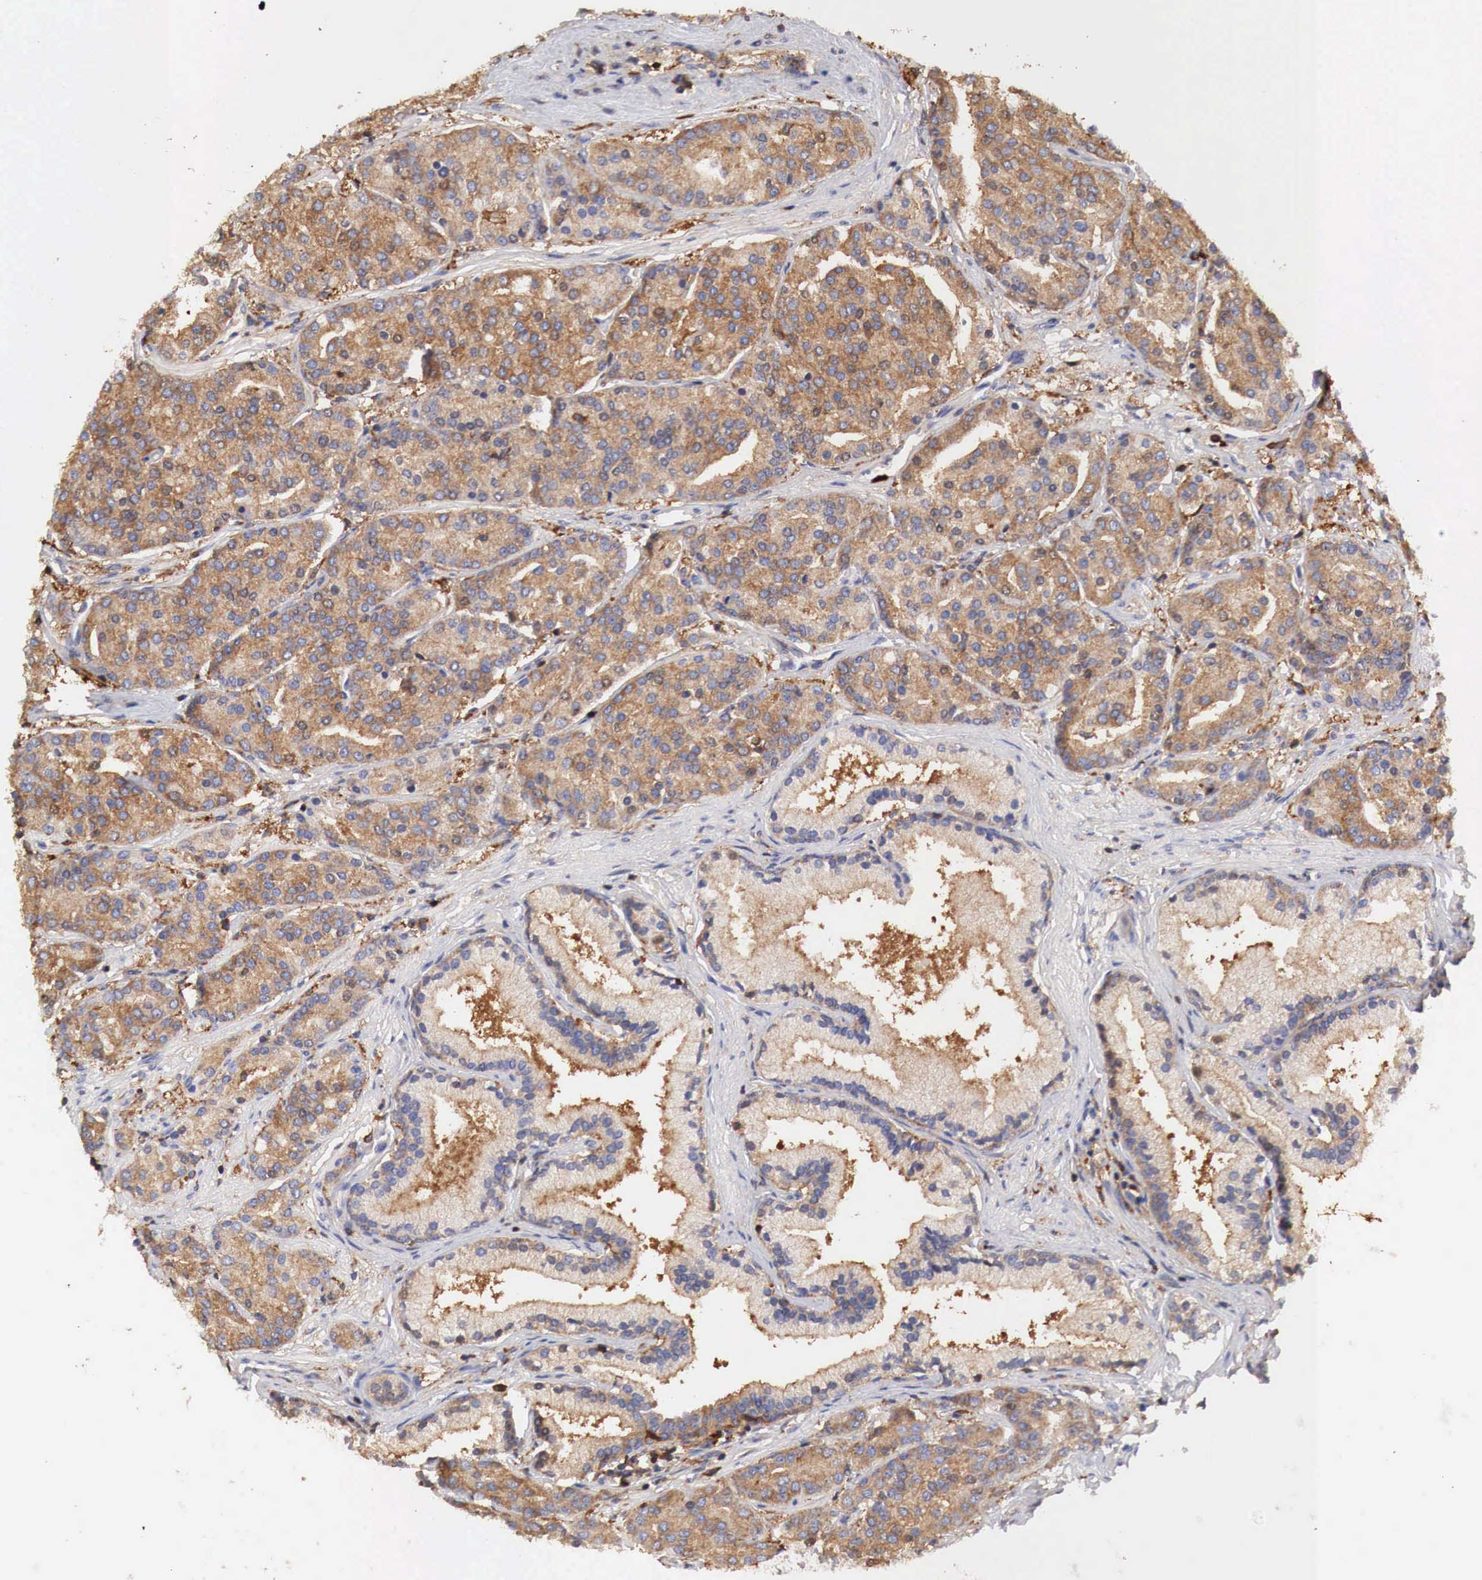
{"staining": {"intensity": "moderate", "quantity": ">75%", "location": "cytoplasmic/membranous"}, "tissue": "prostate cancer", "cell_type": "Tumor cells", "image_type": "cancer", "snomed": [{"axis": "morphology", "description": "Adenocarcinoma, High grade"}, {"axis": "topography", "description": "Prostate"}], "caption": "Protein expression analysis of prostate high-grade adenocarcinoma exhibits moderate cytoplasmic/membranous staining in about >75% of tumor cells.", "gene": "G6PD", "patient": {"sex": "male", "age": 64}}